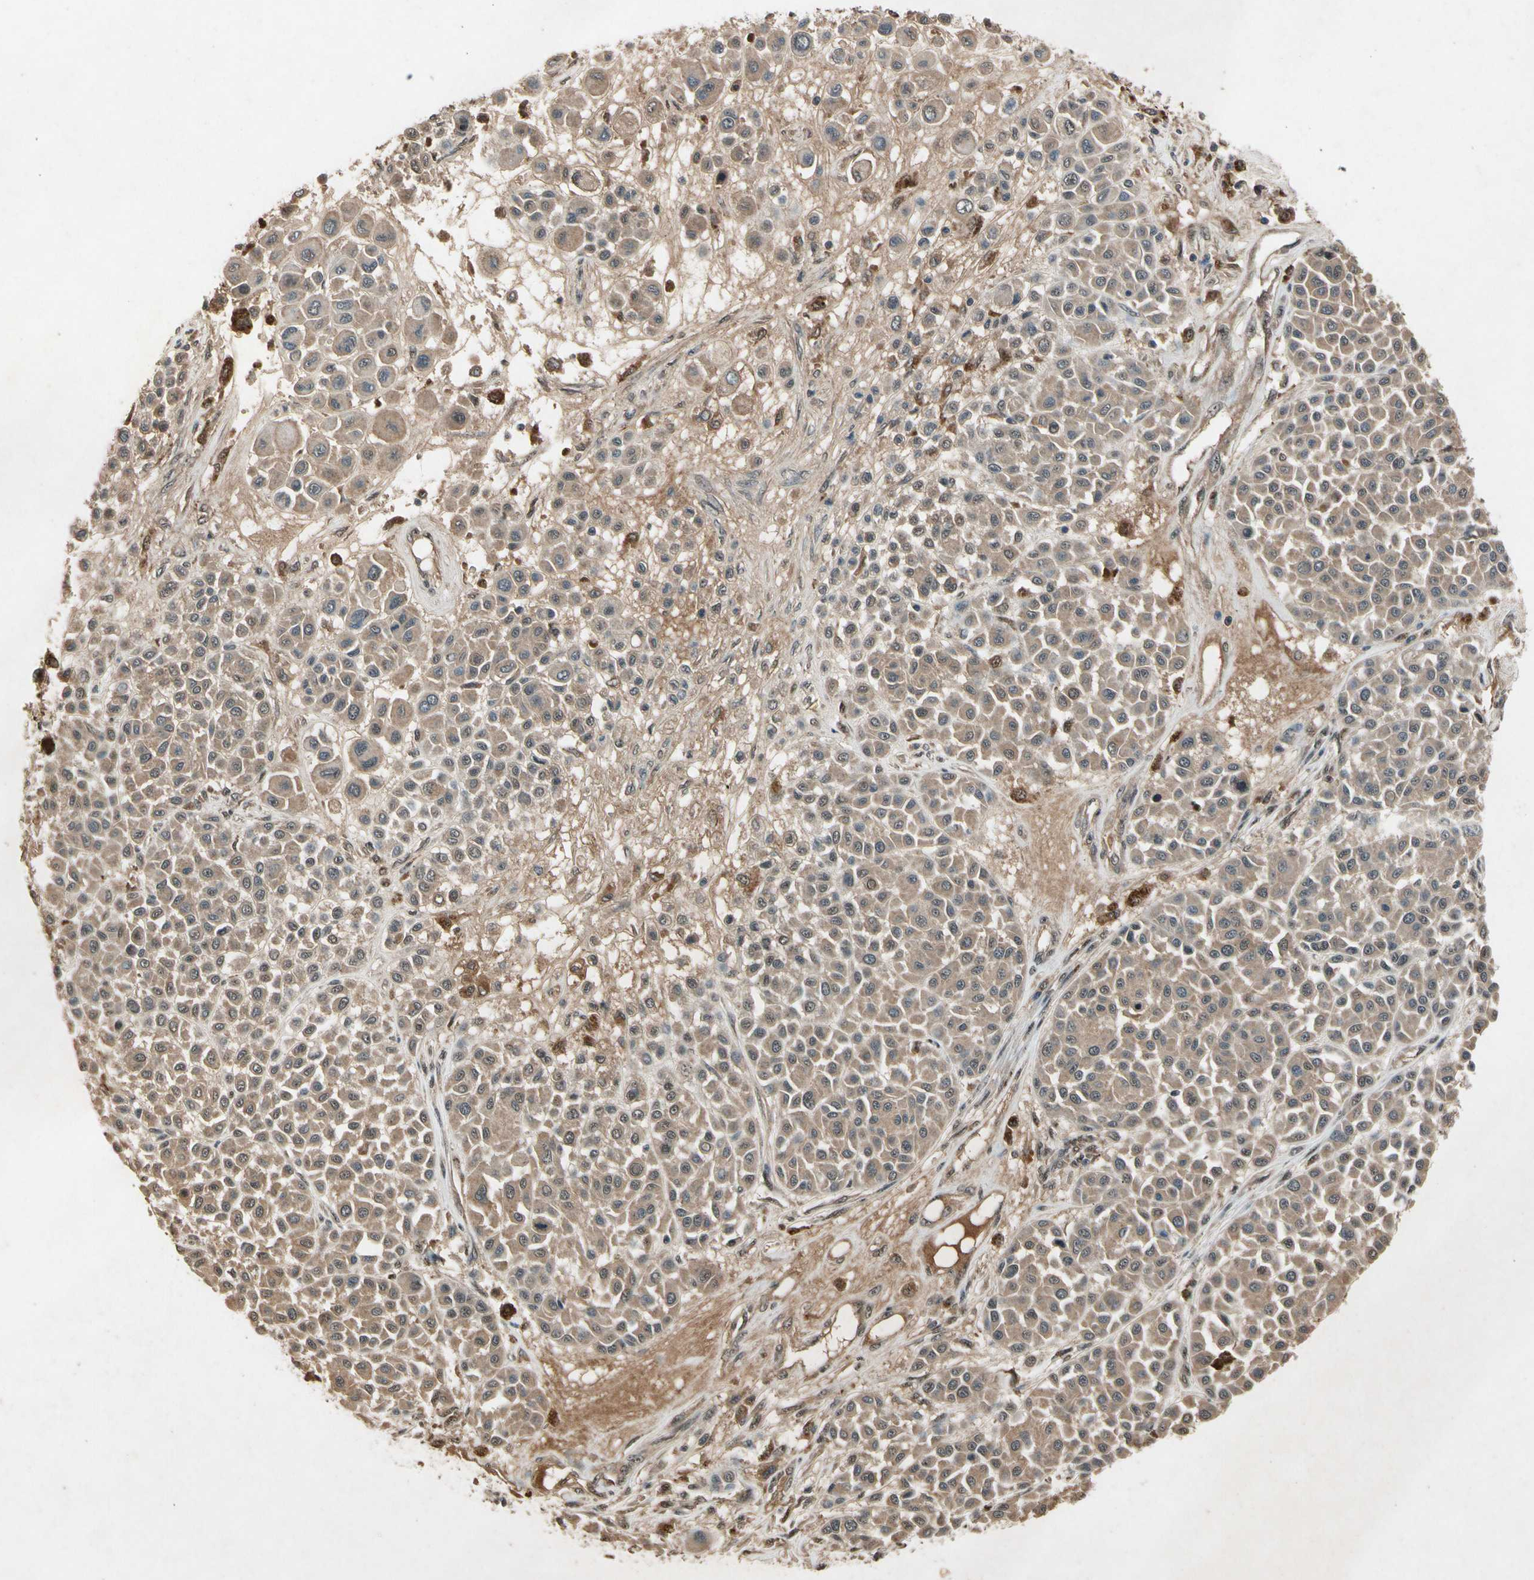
{"staining": {"intensity": "moderate", "quantity": ">75%", "location": "cytoplasmic/membranous,nuclear"}, "tissue": "melanoma", "cell_type": "Tumor cells", "image_type": "cancer", "snomed": [{"axis": "morphology", "description": "Malignant melanoma, Metastatic site"}, {"axis": "topography", "description": "Soft tissue"}], "caption": "A brown stain highlights moderate cytoplasmic/membranous and nuclear expression of a protein in human melanoma tumor cells. (IHC, brightfield microscopy, high magnification).", "gene": "PML", "patient": {"sex": "male", "age": 41}}